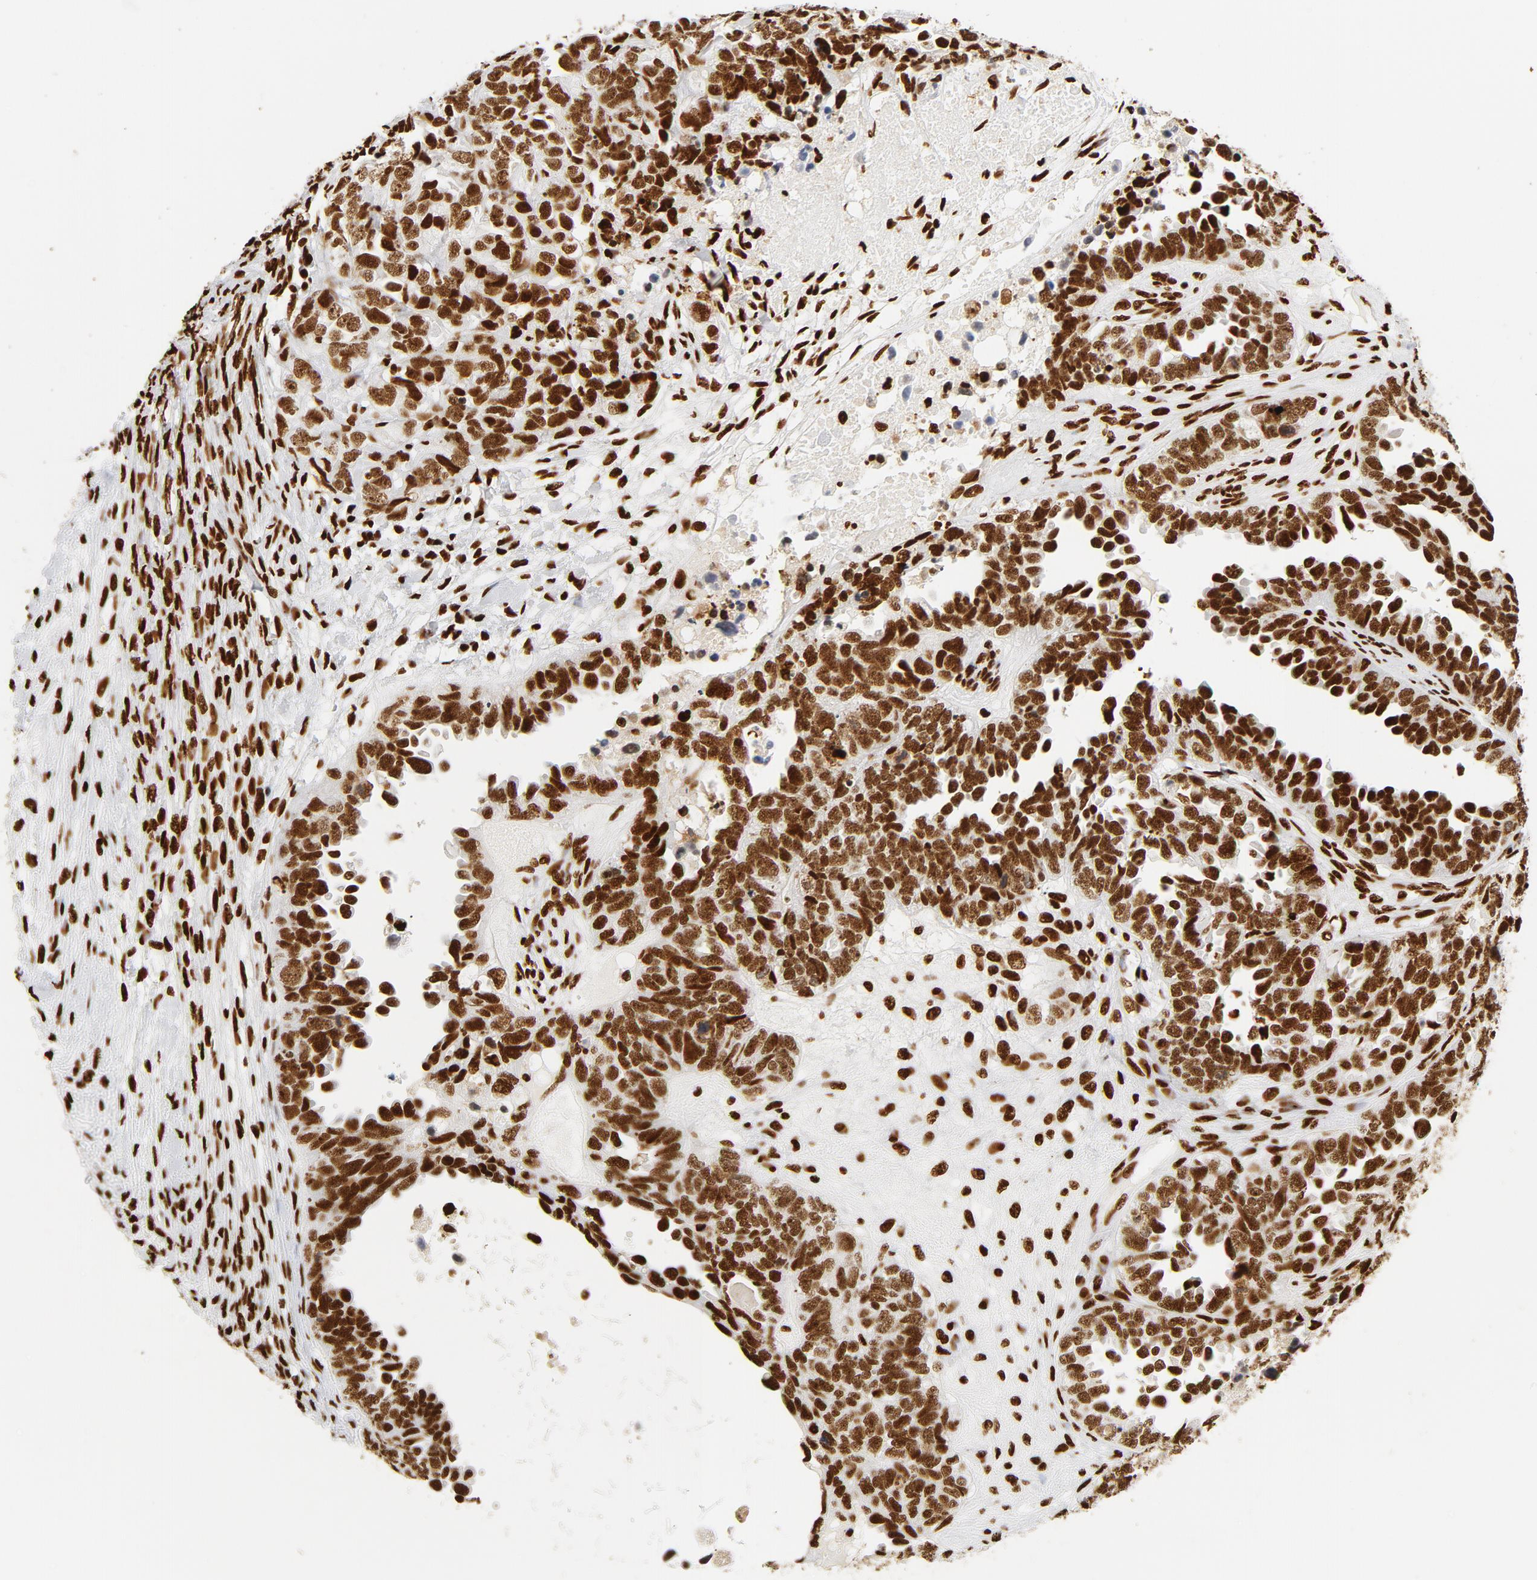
{"staining": {"intensity": "strong", "quantity": ">75%", "location": "cytoplasmic/membranous,nuclear"}, "tissue": "ovarian cancer", "cell_type": "Tumor cells", "image_type": "cancer", "snomed": [{"axis": "morphology", "description": "Cystadenocarcinoma, serous, NOS"}, {"axis": "topography", "description": "Ovary"}], "caption": "A histopathology image of human ovarian serous cystadenocarcinoma stained for a protein reveals strong cytoplasmic/membranous and nuclear brown staining in tumor cells.", "gene": "XRCC6", "patient": {"sex": "female", "age": 82}}